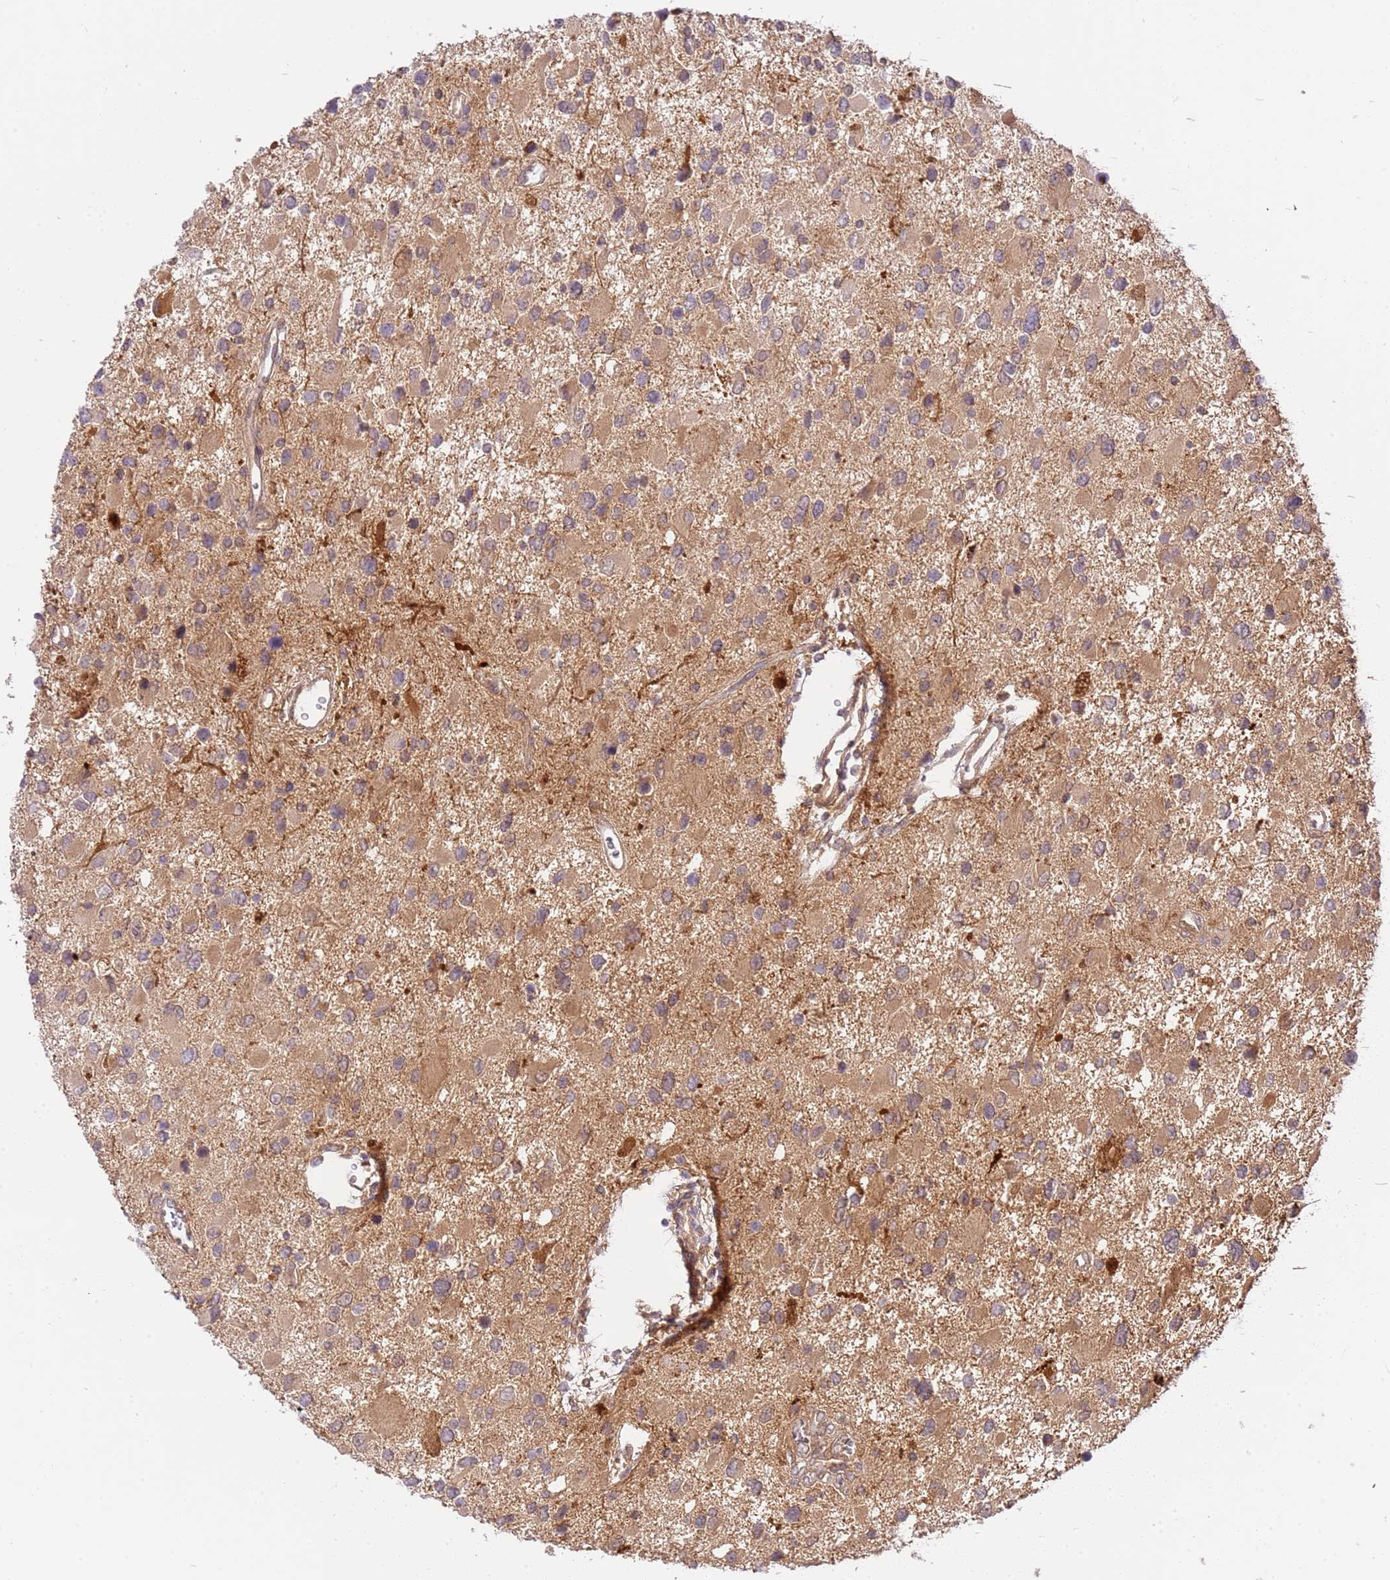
{"staining": {"intensity": "weak", "quantity": "25%-75%", "location": "cytoplasmic/membranous"}, "tissue": "glioma", "cell_type": "Tumor cells", "image_type": "cancer", "snomed": [{"axis": "morphology", "description": "Glioma, malignant, High grade"}, {"axis": "topography", "description": "Brain"}], "caption": "Immunohistochemistry (IHC) (DAB (3,3'-diaminobenzidine)) staining of human glioma shows weak cytoplasmic/membranous protein expression in approximately 25%-75% of tumor cells.", "gene": "C8G", "patient": {"sex": "male", "age": 53}}